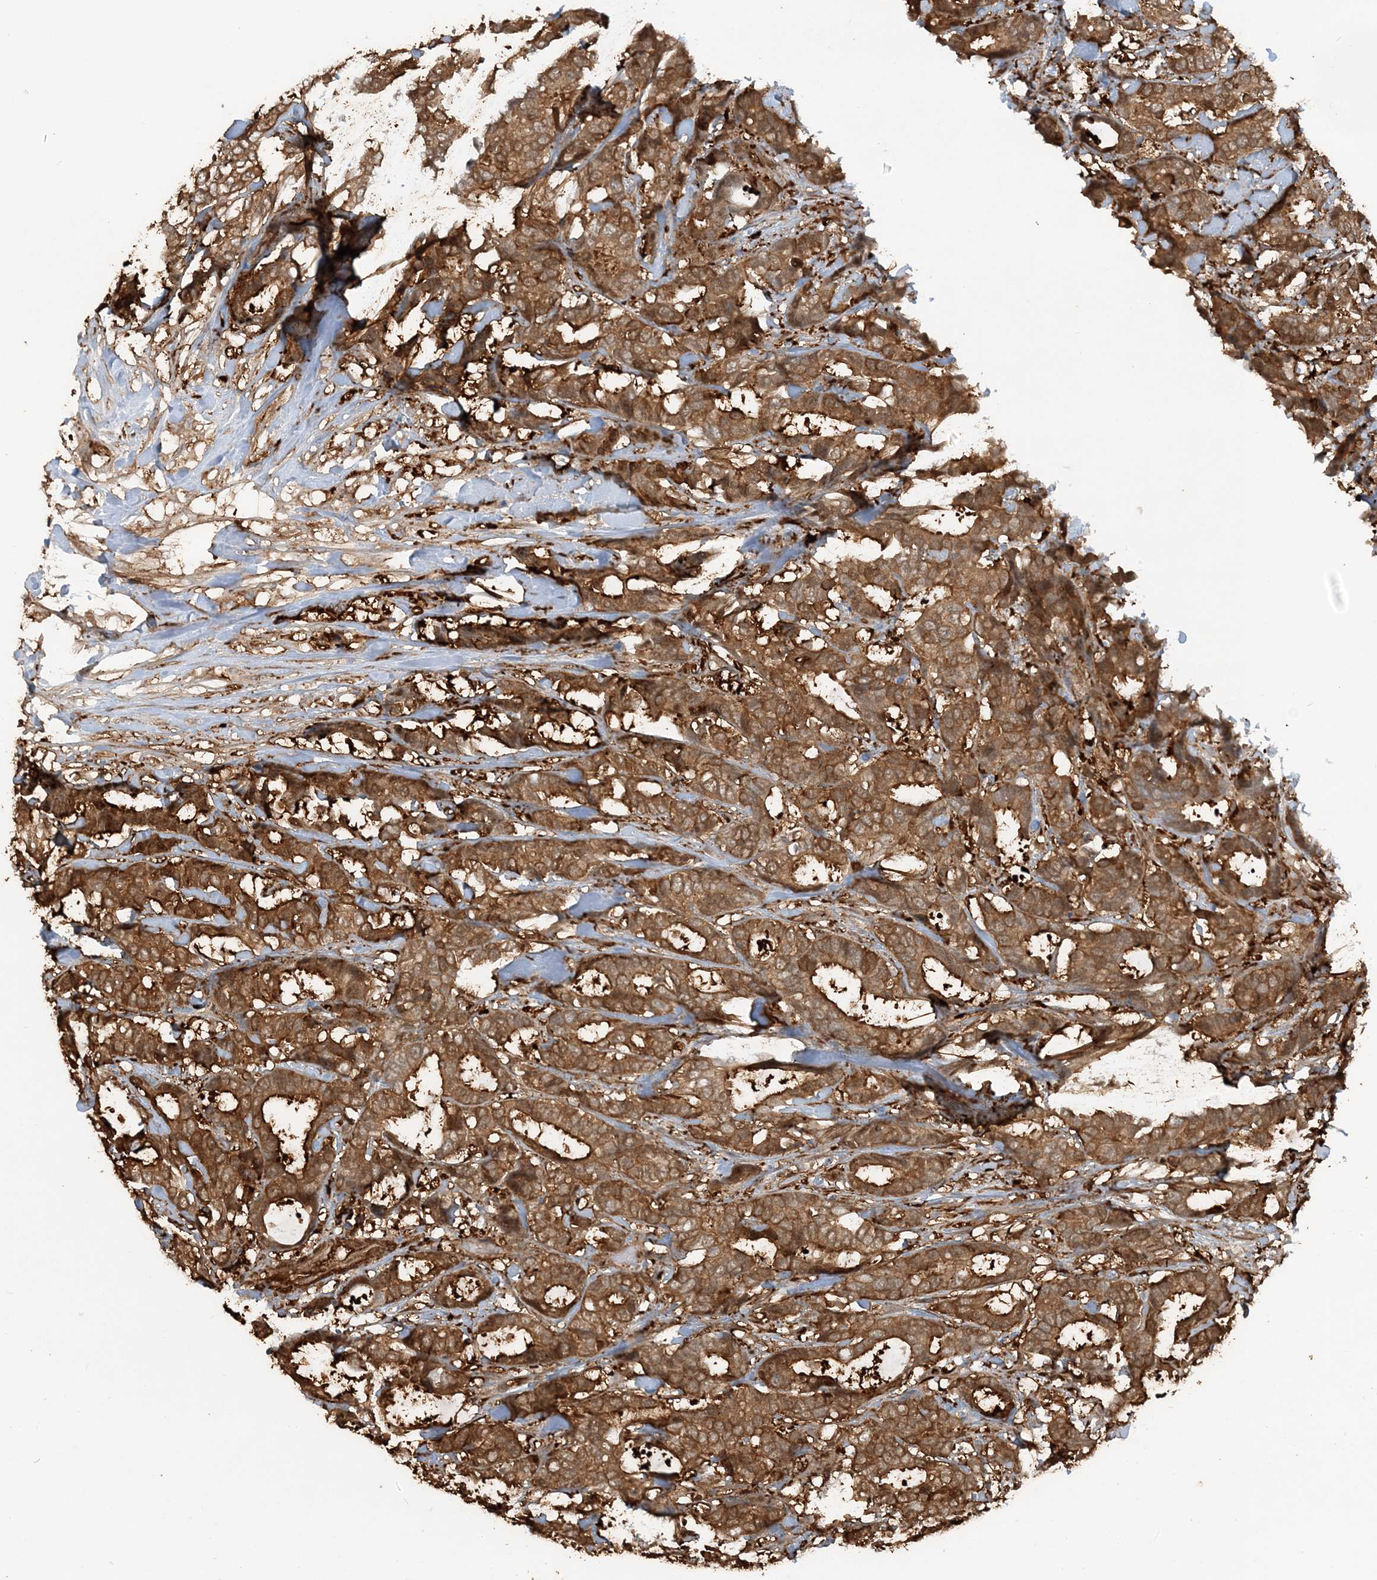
{"staining": {"intensity": "strong", "quantity": ">75%", "location": "cytoplasmic/membranous"}, "tissue": "breast cancer", "cell_type": "Tumor cells", "image_type": "cancer", "snomed": [{"axis": "morphology", "description": "Duct carcinoma"}, {"axis": "topography", "description": "Breast"}], "caption": "Human breast cancer stained with a brown dye displays strong cytoplasmic/membranous positive staining in about >75% of tumor cells.", "gene": "DSTN", "patient": {"sex": "female", "age": 87}}